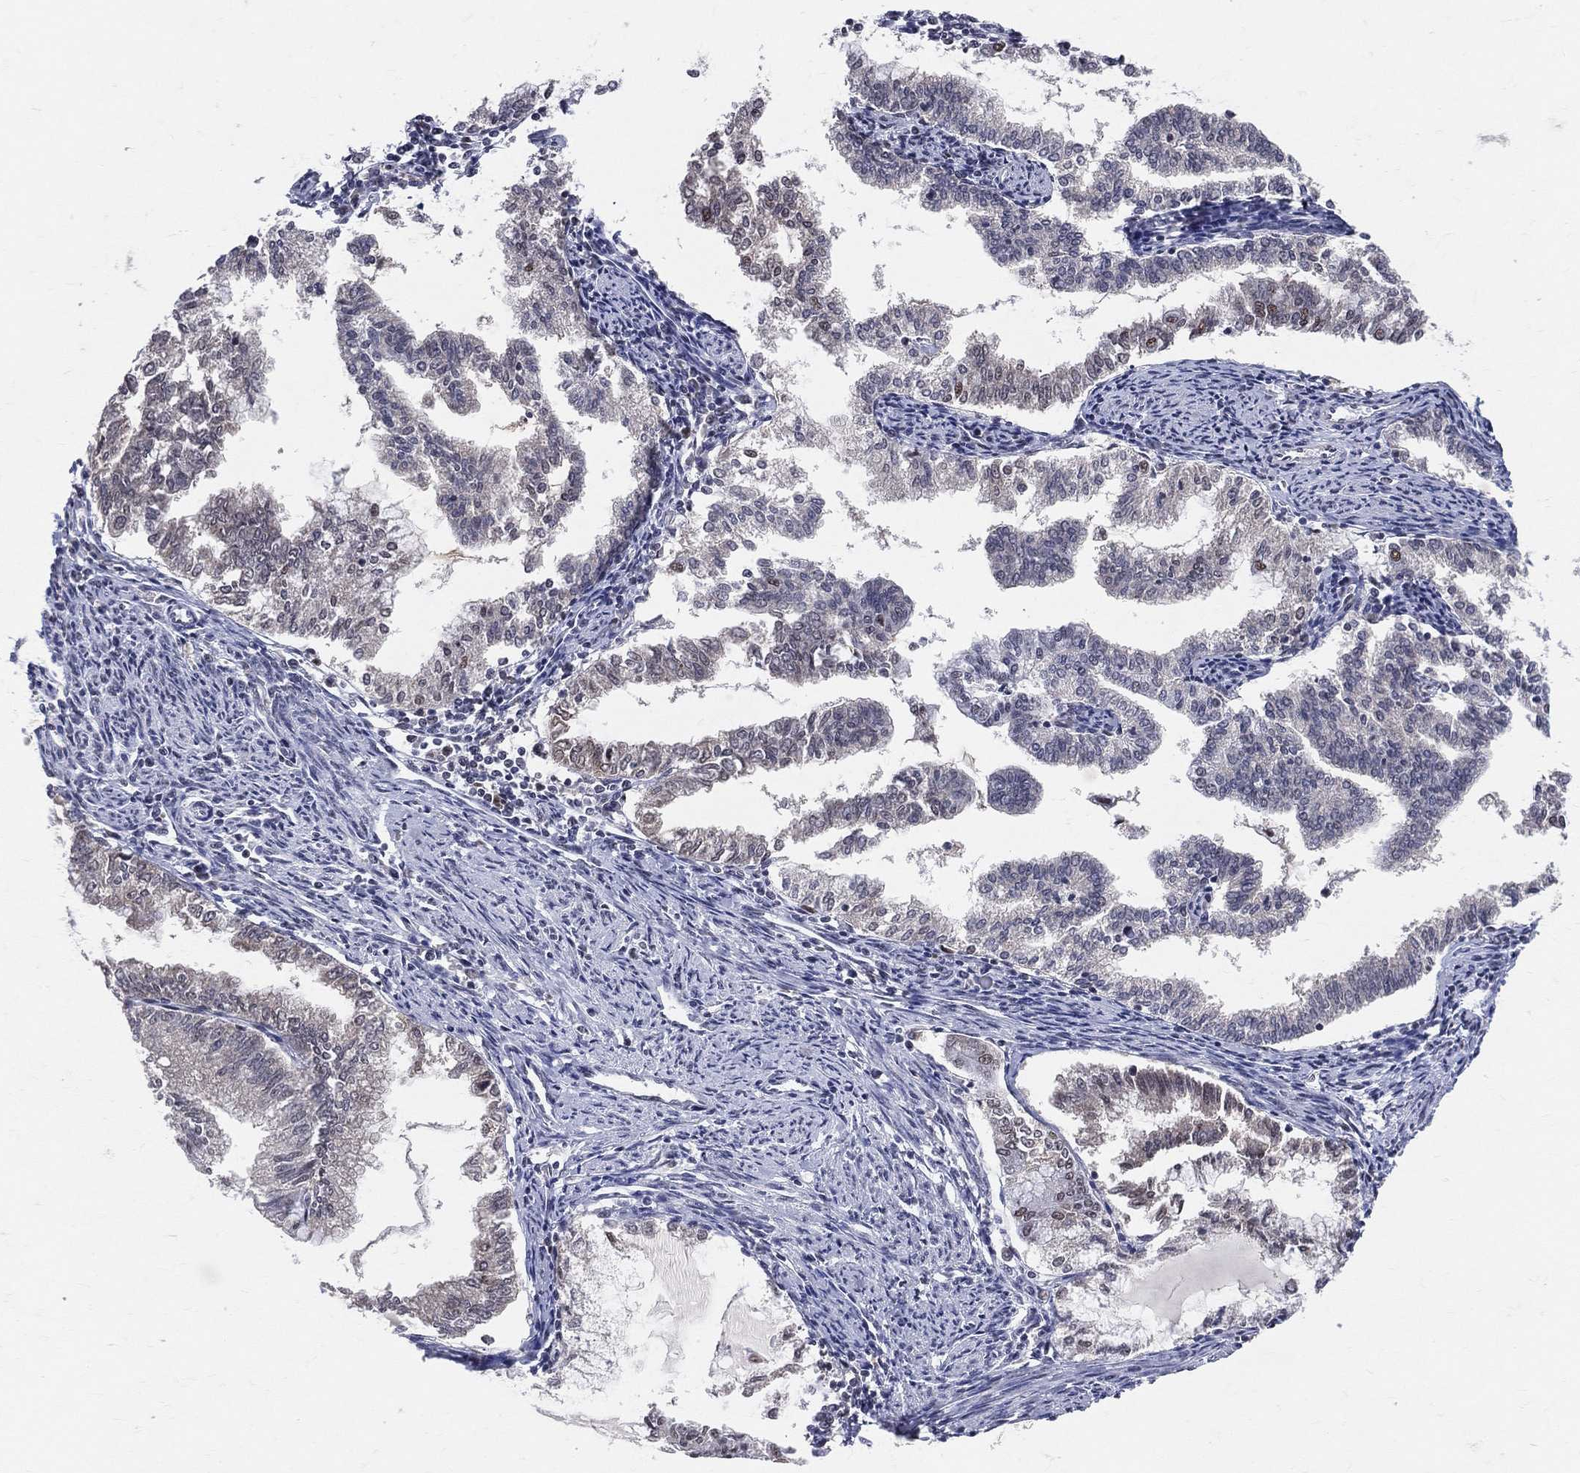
{"staining": {"intensity": "negative", "quantity": "none", "location": "none"}, "tissue": "endometrial cancer", "cell_type": "Tumor cells", "image_type": "cancer", "snomed": [{"axis": "morphology", "description": "Adenocarcinoma, NOS"}, {"axis": "topography", "description": "Endometrium"}], "caption": "The histopathology image displays no significant expression in tumor cells of adenocarcinoma (endometrial).", "gene": "CDK7", "patient": {"sex": "female", "age": 79}}